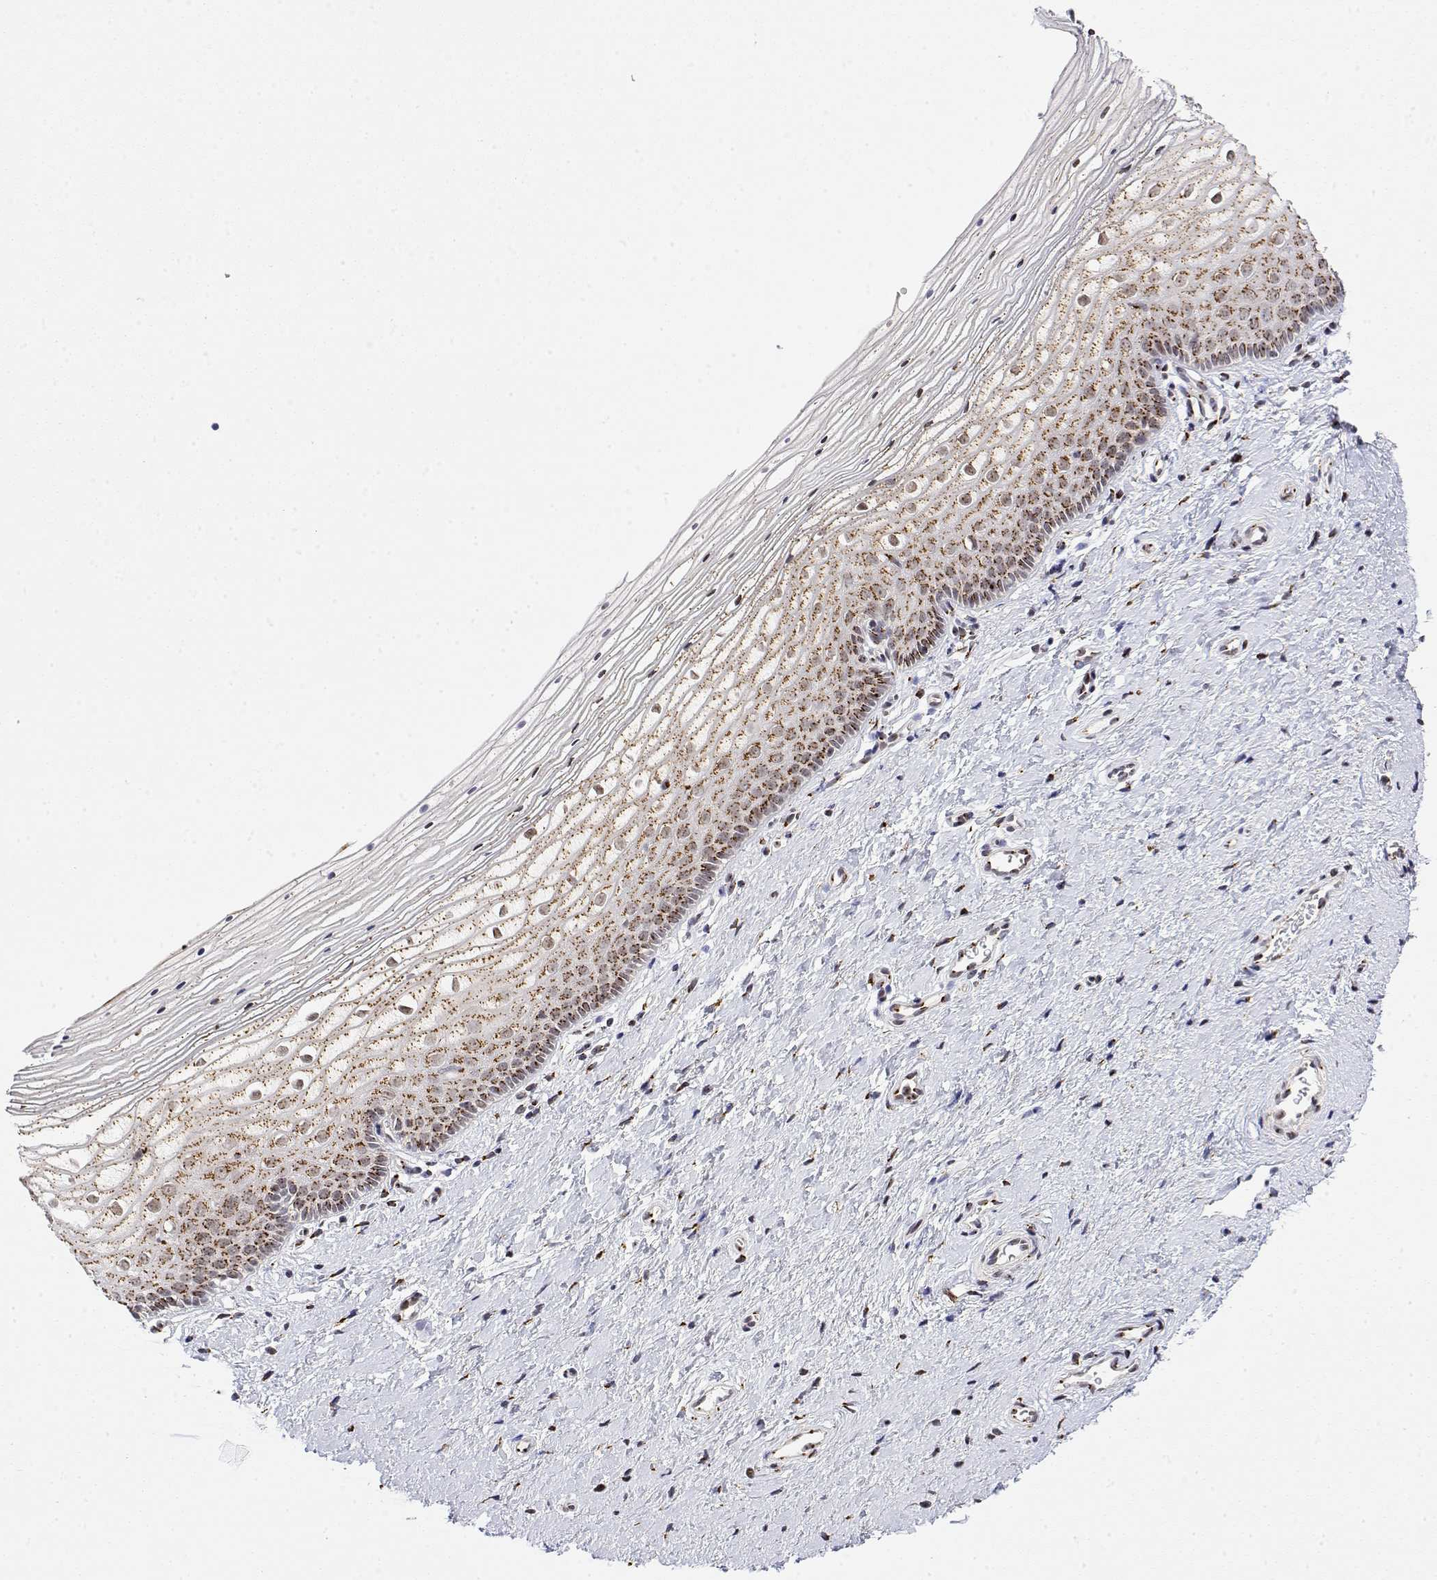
{"staining": {"intensity": "moderate", "quantity": ">75%", "location": "cytoplasmic/membranous"}, "tissue": "vagina", "cell_type": "Squamous epithelial cells", "image_type": "normal", "snomed": [{"axis": "morphology", "description": "Normal tissue, NOS"}, {"axis": "topography", "description": "Vagina"}], "caption": "Brown immunohistochemical staining in normal vagina shows moderate cytoplasmic/membranous staining in about >75% of squamous epithelial cells. (IHC, brightfield microscopy, high magnification).", "gene": "YIPF3", "patient": {"sex": "female", "age": 39}}